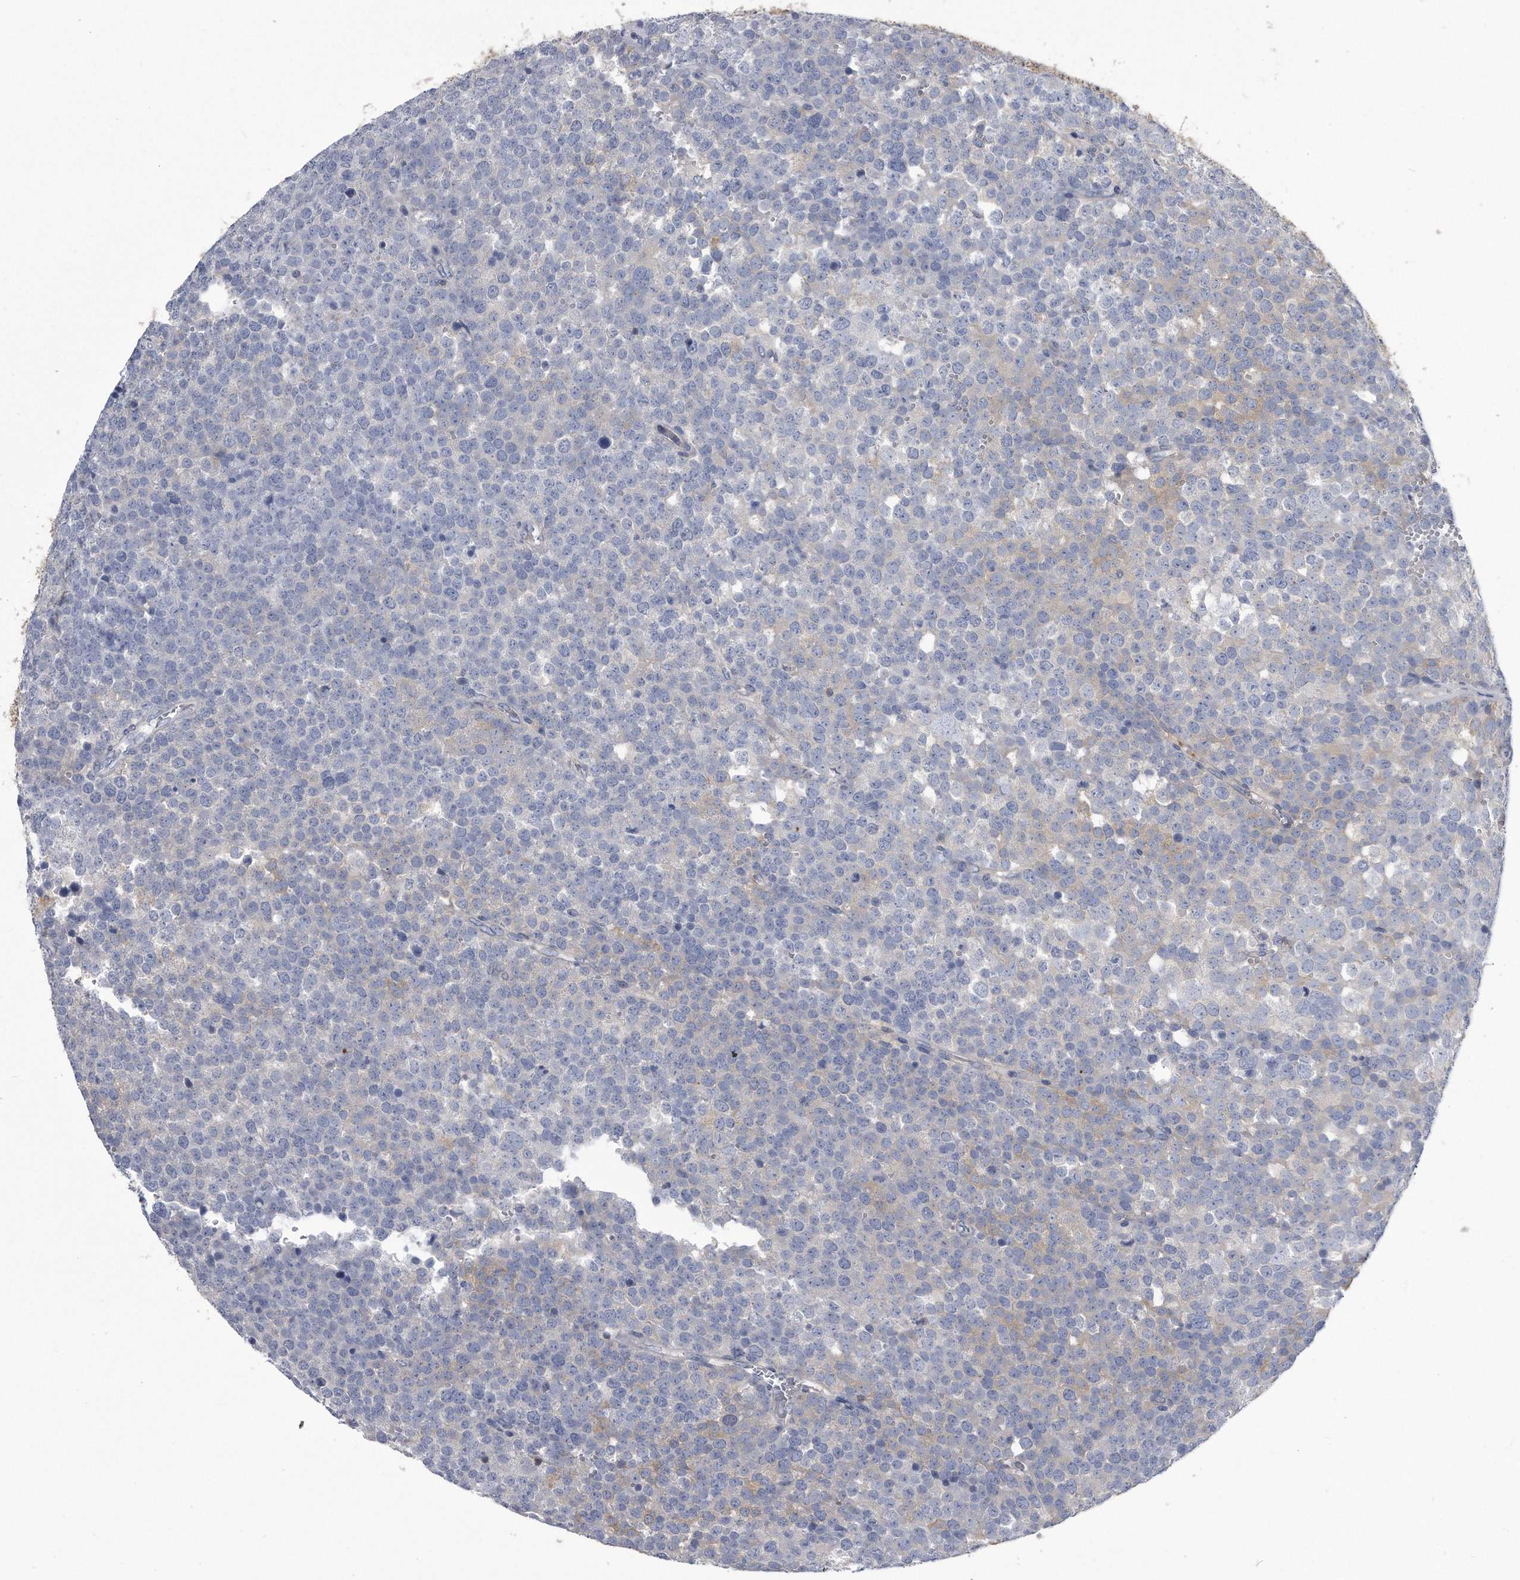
{"staining": {"intensity": "negative", "quantity": "none", "location": "none"}, "tissue": "testis cancer", "cell_type": "Tumor cells", "image_type": "cancer", "snomed": [{"axis": "morphology", "description": "Seminoma, NOS"}, {"axis": "topography", "description": "Testis"}], "caption": "The image exhibits no significant positivity in tumor cells of testis seminoma.", "gene": "PYGB", "patient": {"sex": "male", "age": 71}}